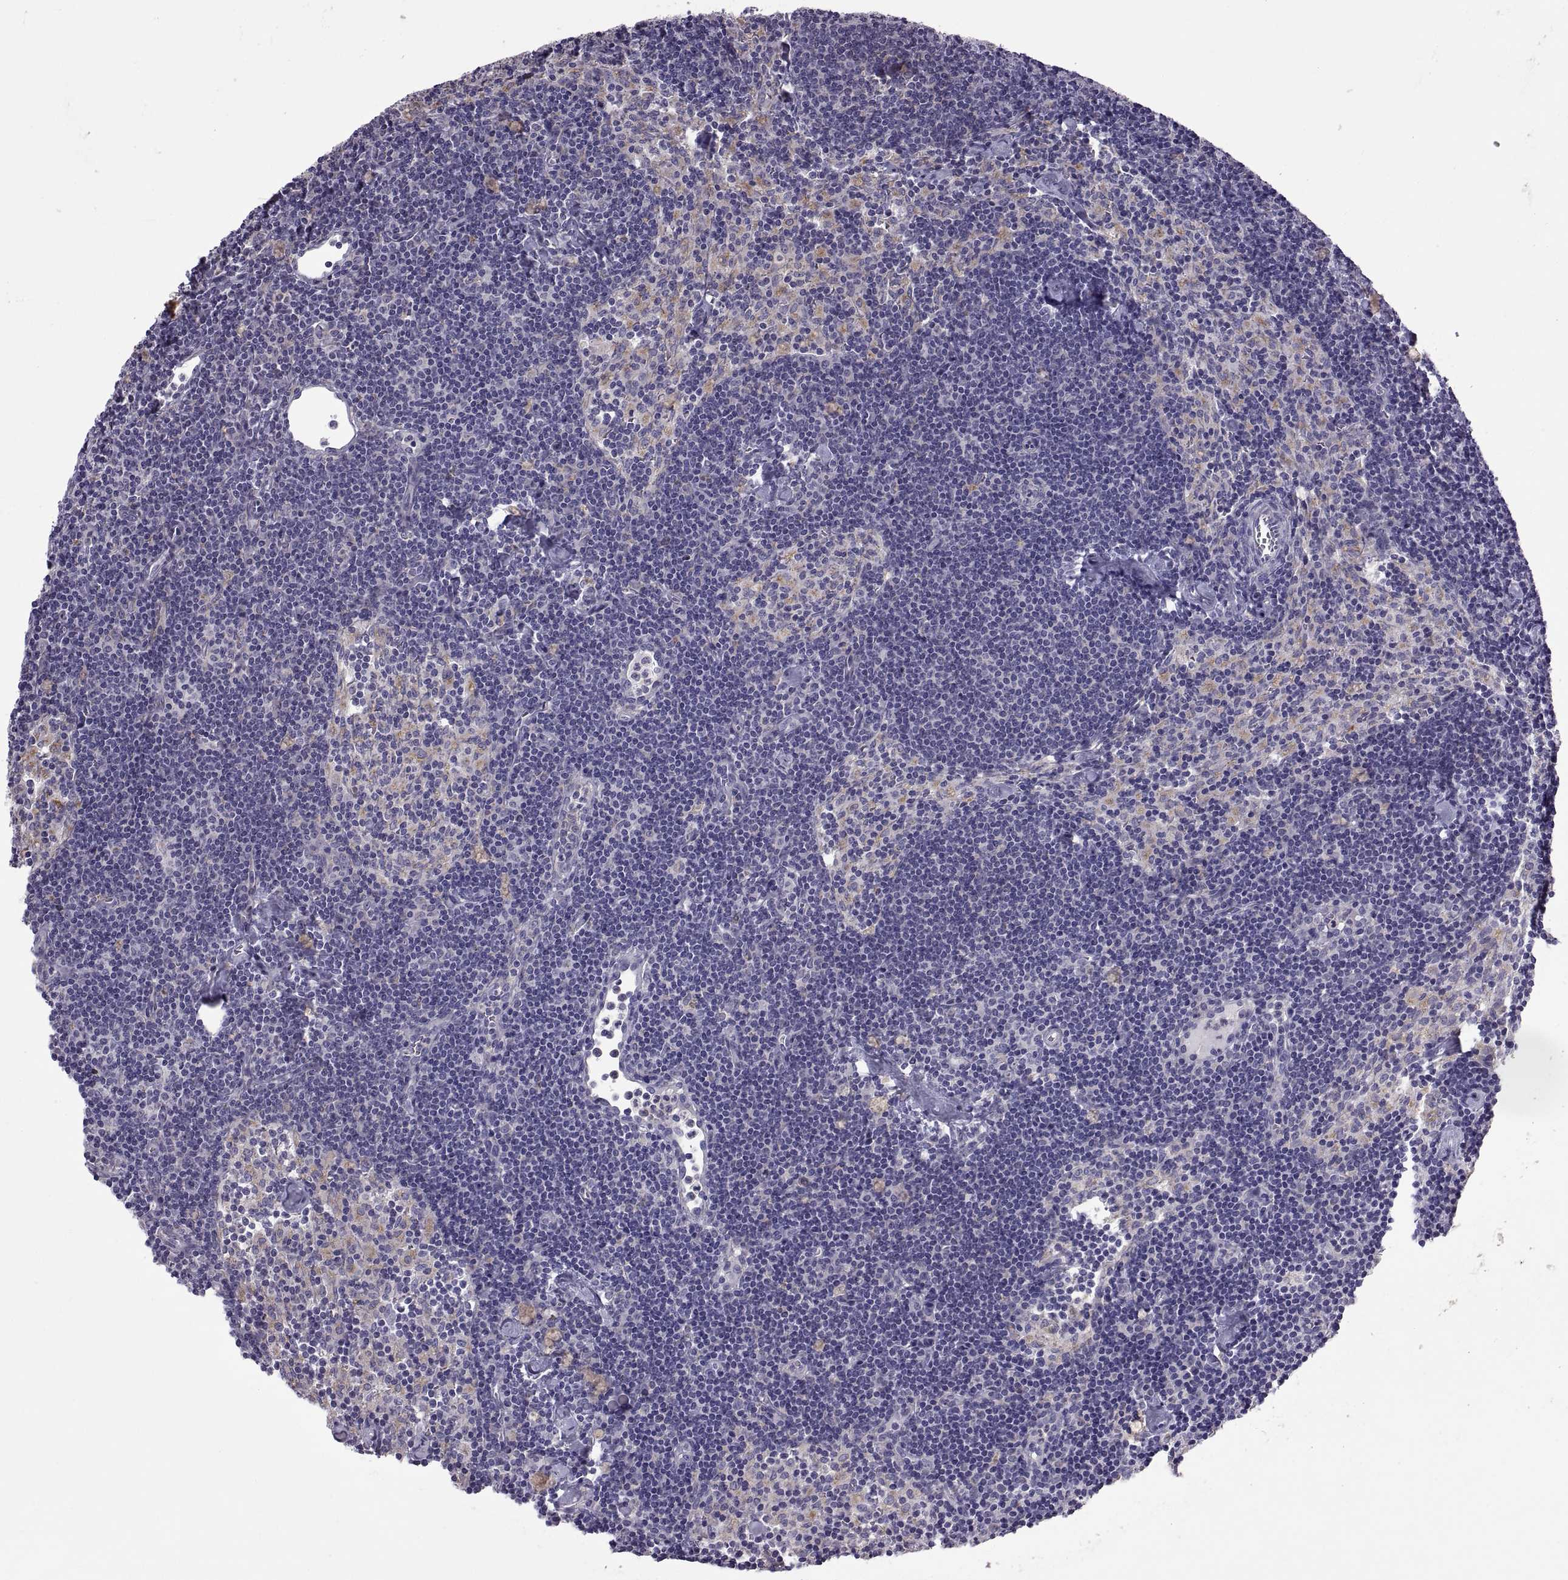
{"staining": {"intensity": "weak", "quantity": "<25%", "location": "cytoplasmic/membranous"}, "tissue": "lymph node", "cell_type": "Germinal center cells", "image_type": "normal", "snomed": [{"axis": "morphology", "description": "Normal tissue, NOS"}, {"axis": "topography", "description": "Lymph node"}], "caption": "IHC micrograph of normal lymph node: lymph node stained with DAB (3,3'-diaminobenzidine) displays no significant protein staining in germinal center cells. (DAB (3,3'-diaminobenzidine) immunohistochemistry, high magnification).", "gene": "ARSL", "patient": {"sex": "female", "age": 42}}